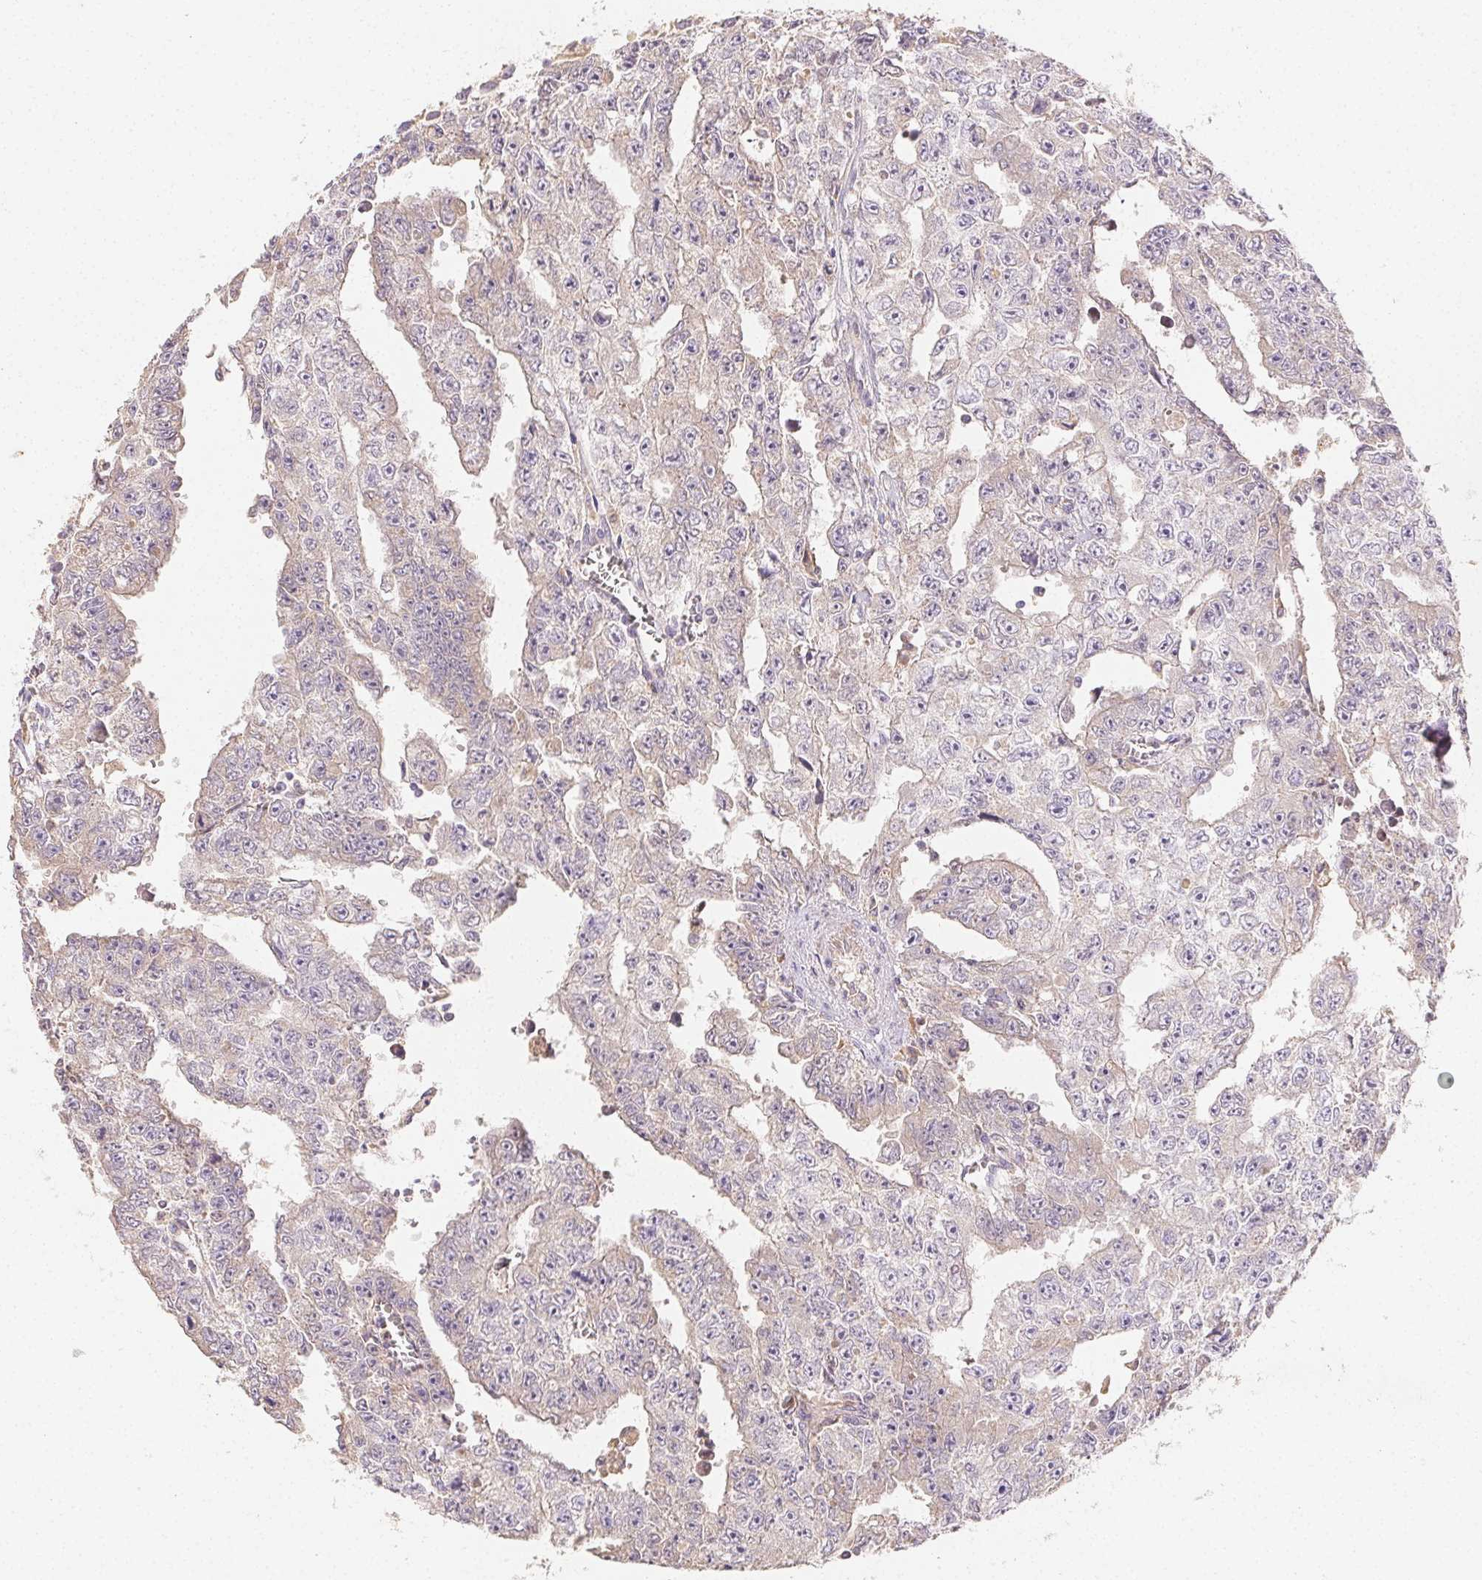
{"staining": {"intensity": "negative", "quantity": "none", "location": "none"}, "tissue": "testis cancer", "cell_type": "Tumor cells", "image_type": "cancer", "snomed": [{"axis": "morphology", "description": "Carcinoma, Embryonal, NOS"}, {"axis": "morphology", "description": "Teratoma, malignant, NOS"}, {"axis": "topography", "description": "Testis"}], "caption": "Immunohistochemistry (IHC) image of neoplastic tissue: testis cancer stained with DAB (3,3'-diaminobenzidine) exhibits no significant protein expression in tumor cells.", "gene": "ACVR1B", "patient": {"sex": "male", "age": 24}}